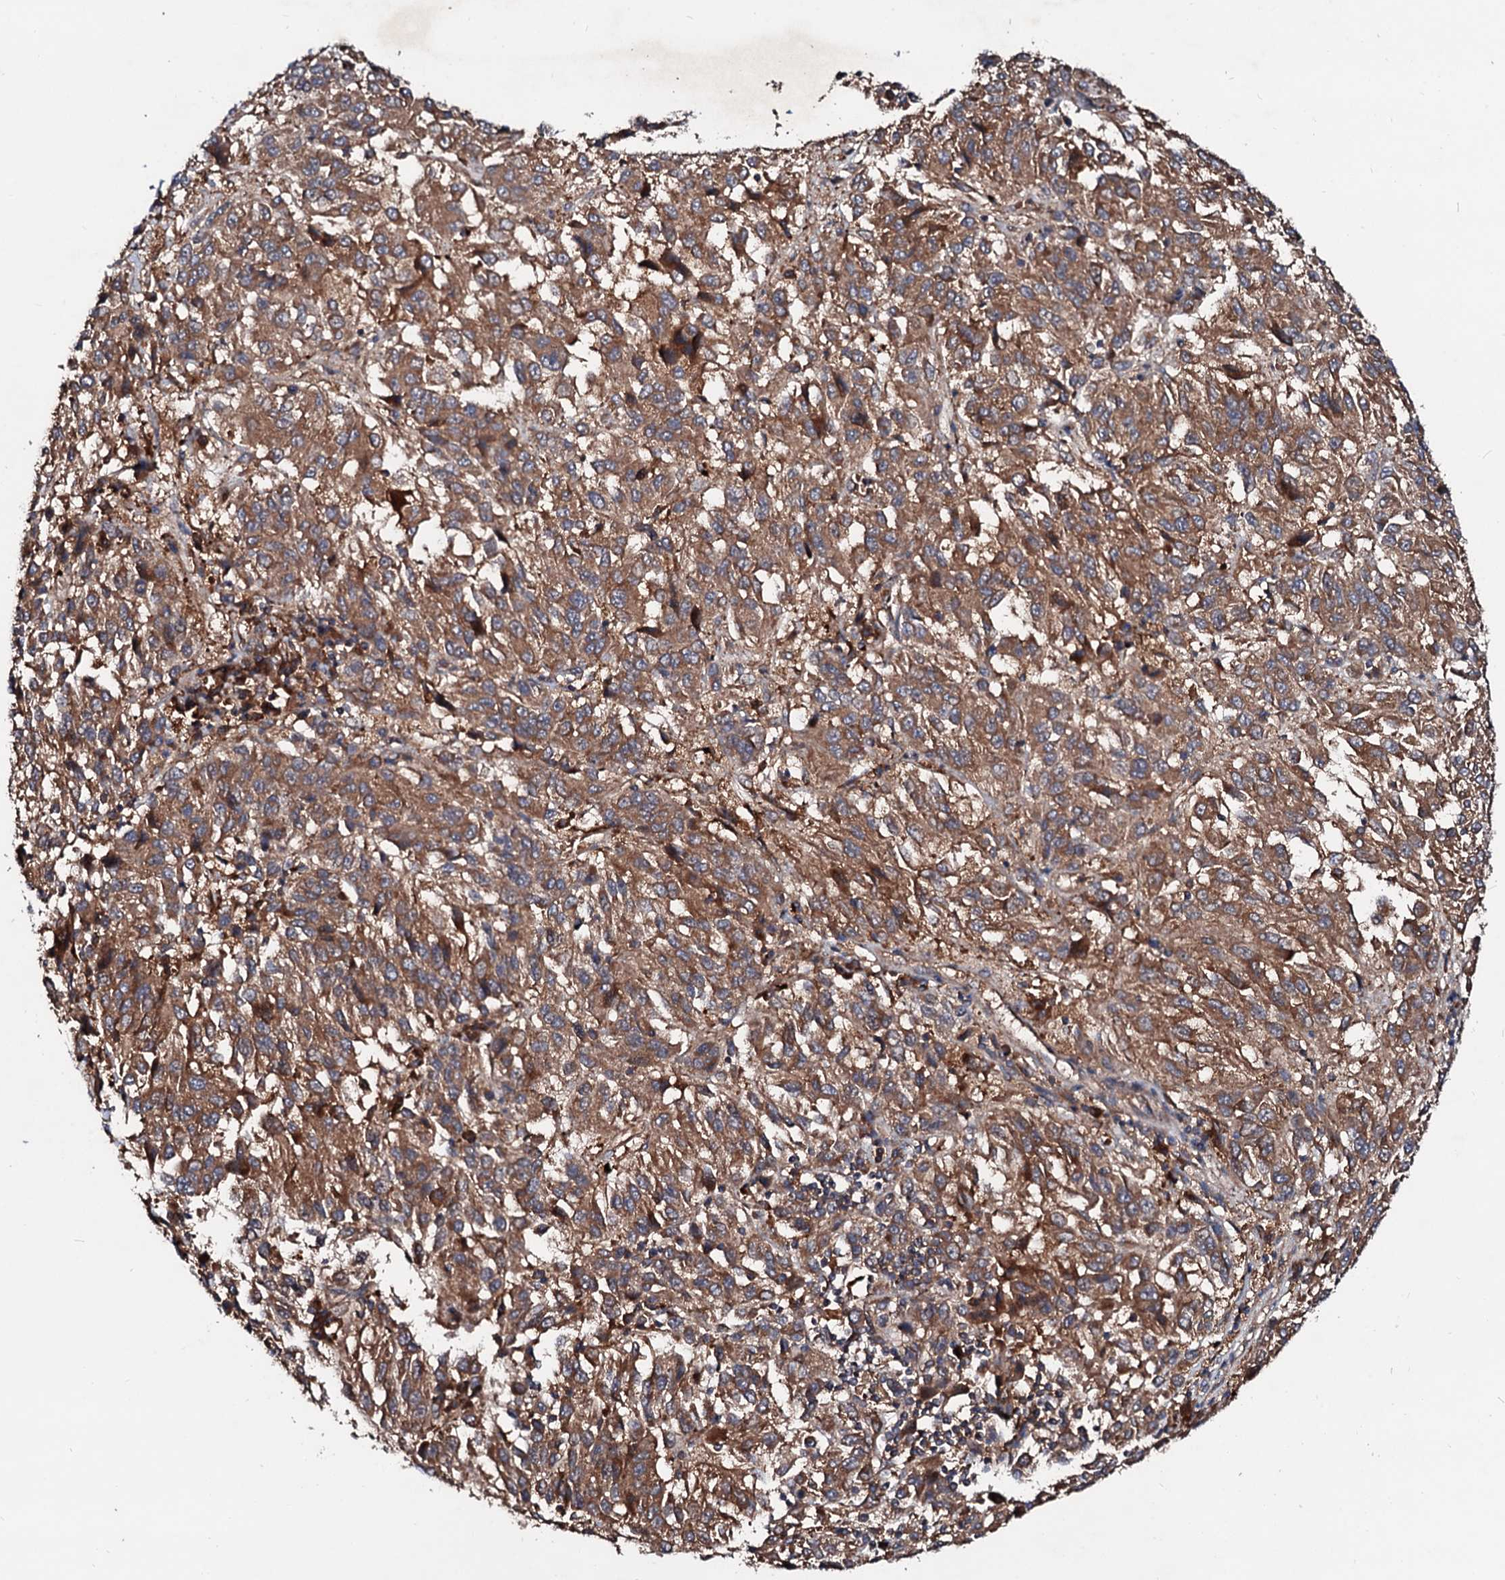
{"staining": {"intensity": "moderate", "quantity": ">75%", "location": "cytoplasmic/membranous"}, "tissue": "melanoma", "cell_type": "Tumor cells", "image_type": "cancer", "snomed": [{"axis": "morphology", "description": "Malignant melanoma, Metastatic site"}, {"axis": "topography", "description": "Lung"}], "caption": "Melanoma stained for a protein (brown) exhibits moderate cytoplasmic/membranous positive expression in approximately >75% of tumor cells.", "gene": "EXTL1", "patient": {"sex": "male", "age": 64}}